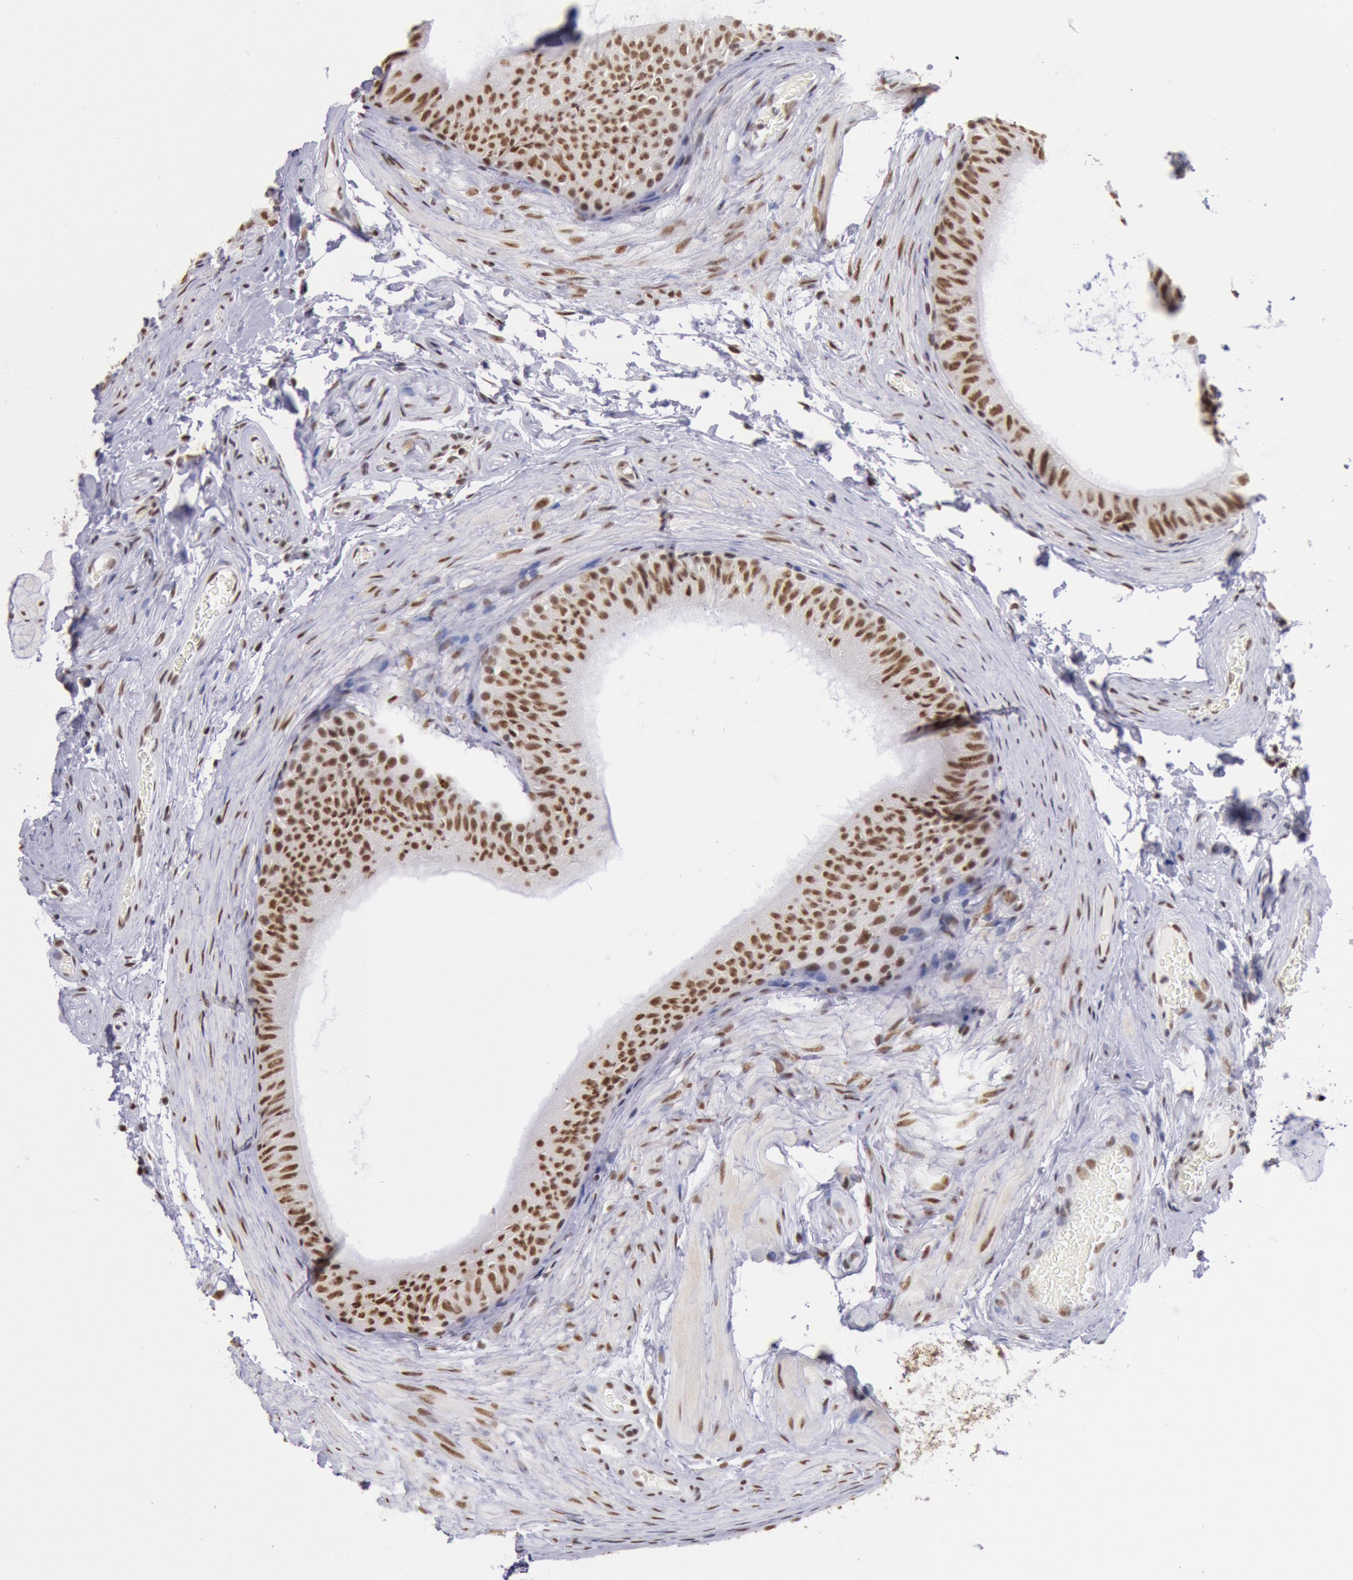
{"staining": {"intensity": "strong", "quantity": ">75%", "location": "nuclear"}, "tissue": "epididymis", "cell_type": "Glandular cells", "image_type": "normal", "snomed": [{"axis": "morphology", "description": "Normal tissue, NOS"}, {"axis": "topography", "description": "Testis"}, {"axis": "topography", "description": "Epididymis"}], "caption": "Immunohistochemical staining of normal epididymis demonstrates high levels of strong nuclear expression in about >75% of glandular cells.", "gene": "SNRPD3", "patient": {"sex": "male", "age": 36}}